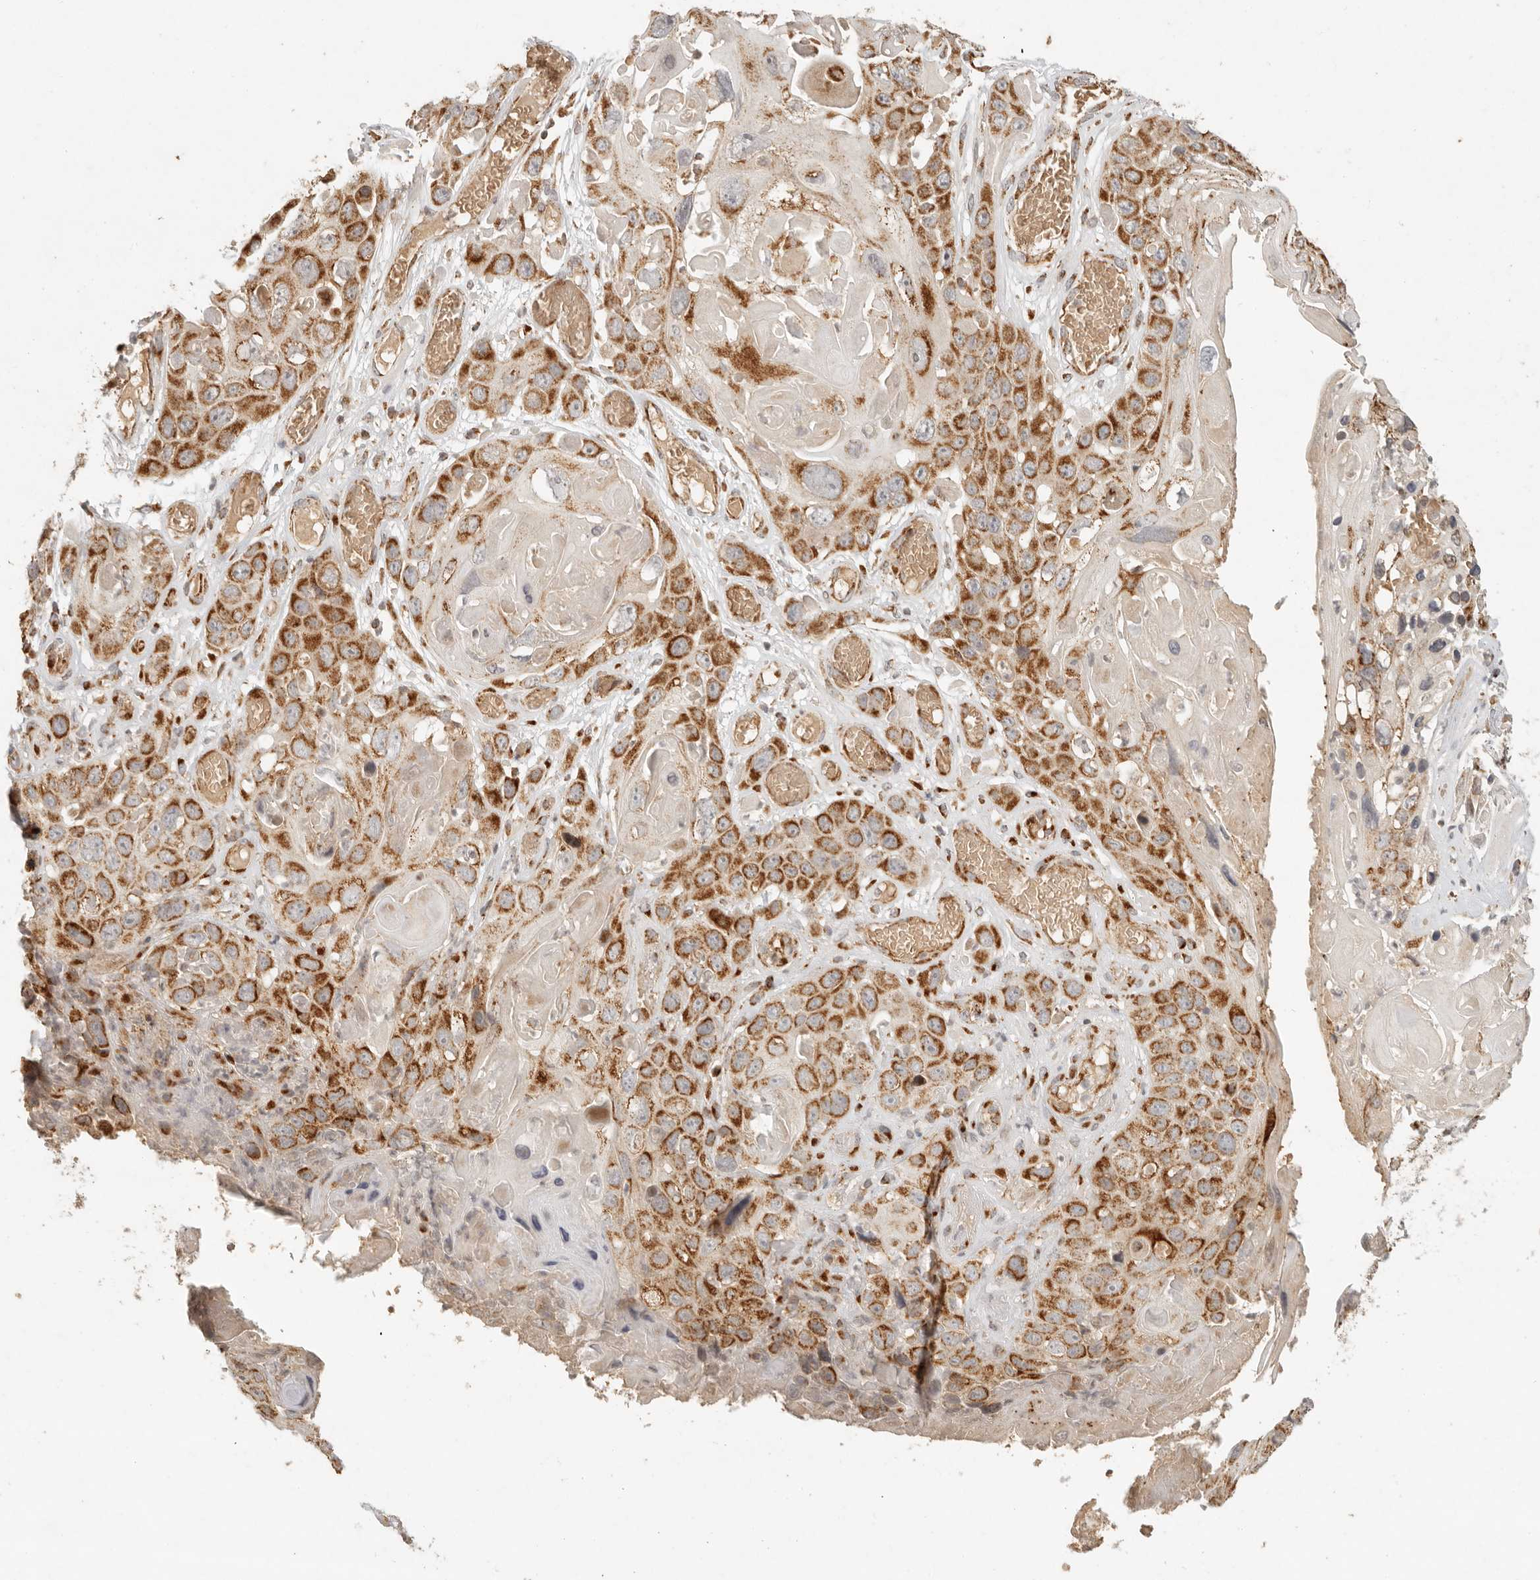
{"staining": {"intensity": "strong", "quantity": ">75%", "location": "cytoplasmic/membranous"}, "tissue": "skin cancer", "cell_type": "Tumor cells", "image_type": "cancer", "snomed": [{"axis": "morphology", "description": "Squamous cell carcinoma, NOS"}, {"axis": "topography", "description": "Skin"}], "caption": "Immunohistochemistry (IHC) photomicrograph of human skin cancer stained for a protein (brown), which displays high levels of strong cytoplasmic/membranous expression in about >75% of tumor cells.", "gene": "MRPL55", "patient": {"sex": "male", "age": 55}}